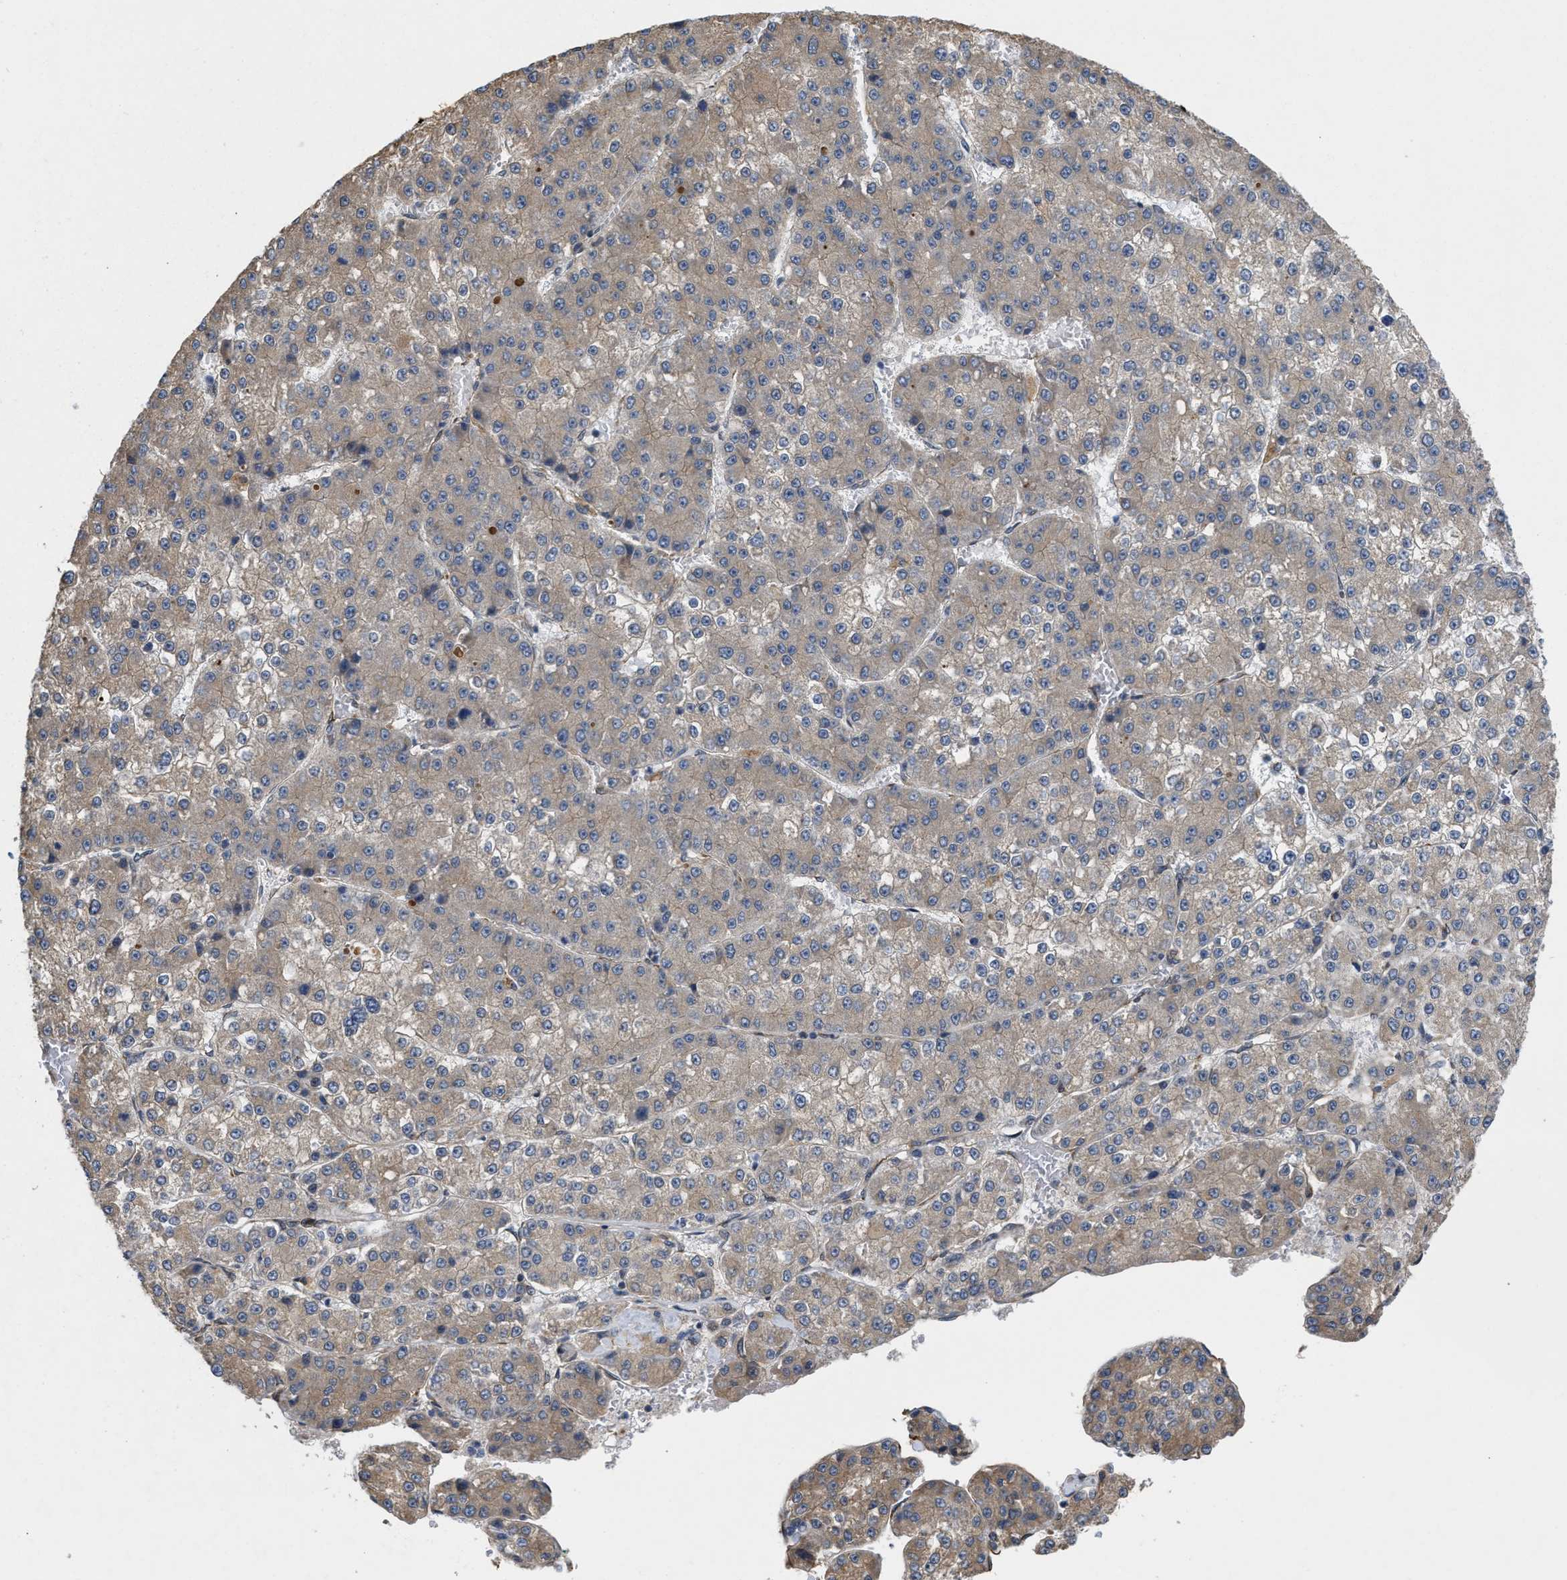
{"staining": {"intensity": "weak", "quantity": ">75%", "location": "cytoplasmic/membranous"}, "tissue": "liver cancer", "cell_type": "Tumor cells", "image_type": "cancer", "snomed": [{"axis": "morphology", "description": "Carcinoma, Hepatocellular, NOS"}, {"axis": "topography", "description": "Liver"}], "caption": "IHC staining of hepatocellular carcinoma (liver), which displays low levels of weak cytoplasmic/membranous staining in approximately >75% of tumor cells indicating weak cytoplasmic/membranous protein staining. The staining was performed using DAB (3,3'-diaminobenzidine) (brown) for protein detection and nuclei were counterstained in hematoxylin (blue).", "gene": "EOGT", "patient": {"sex": "female", "age": 73}}